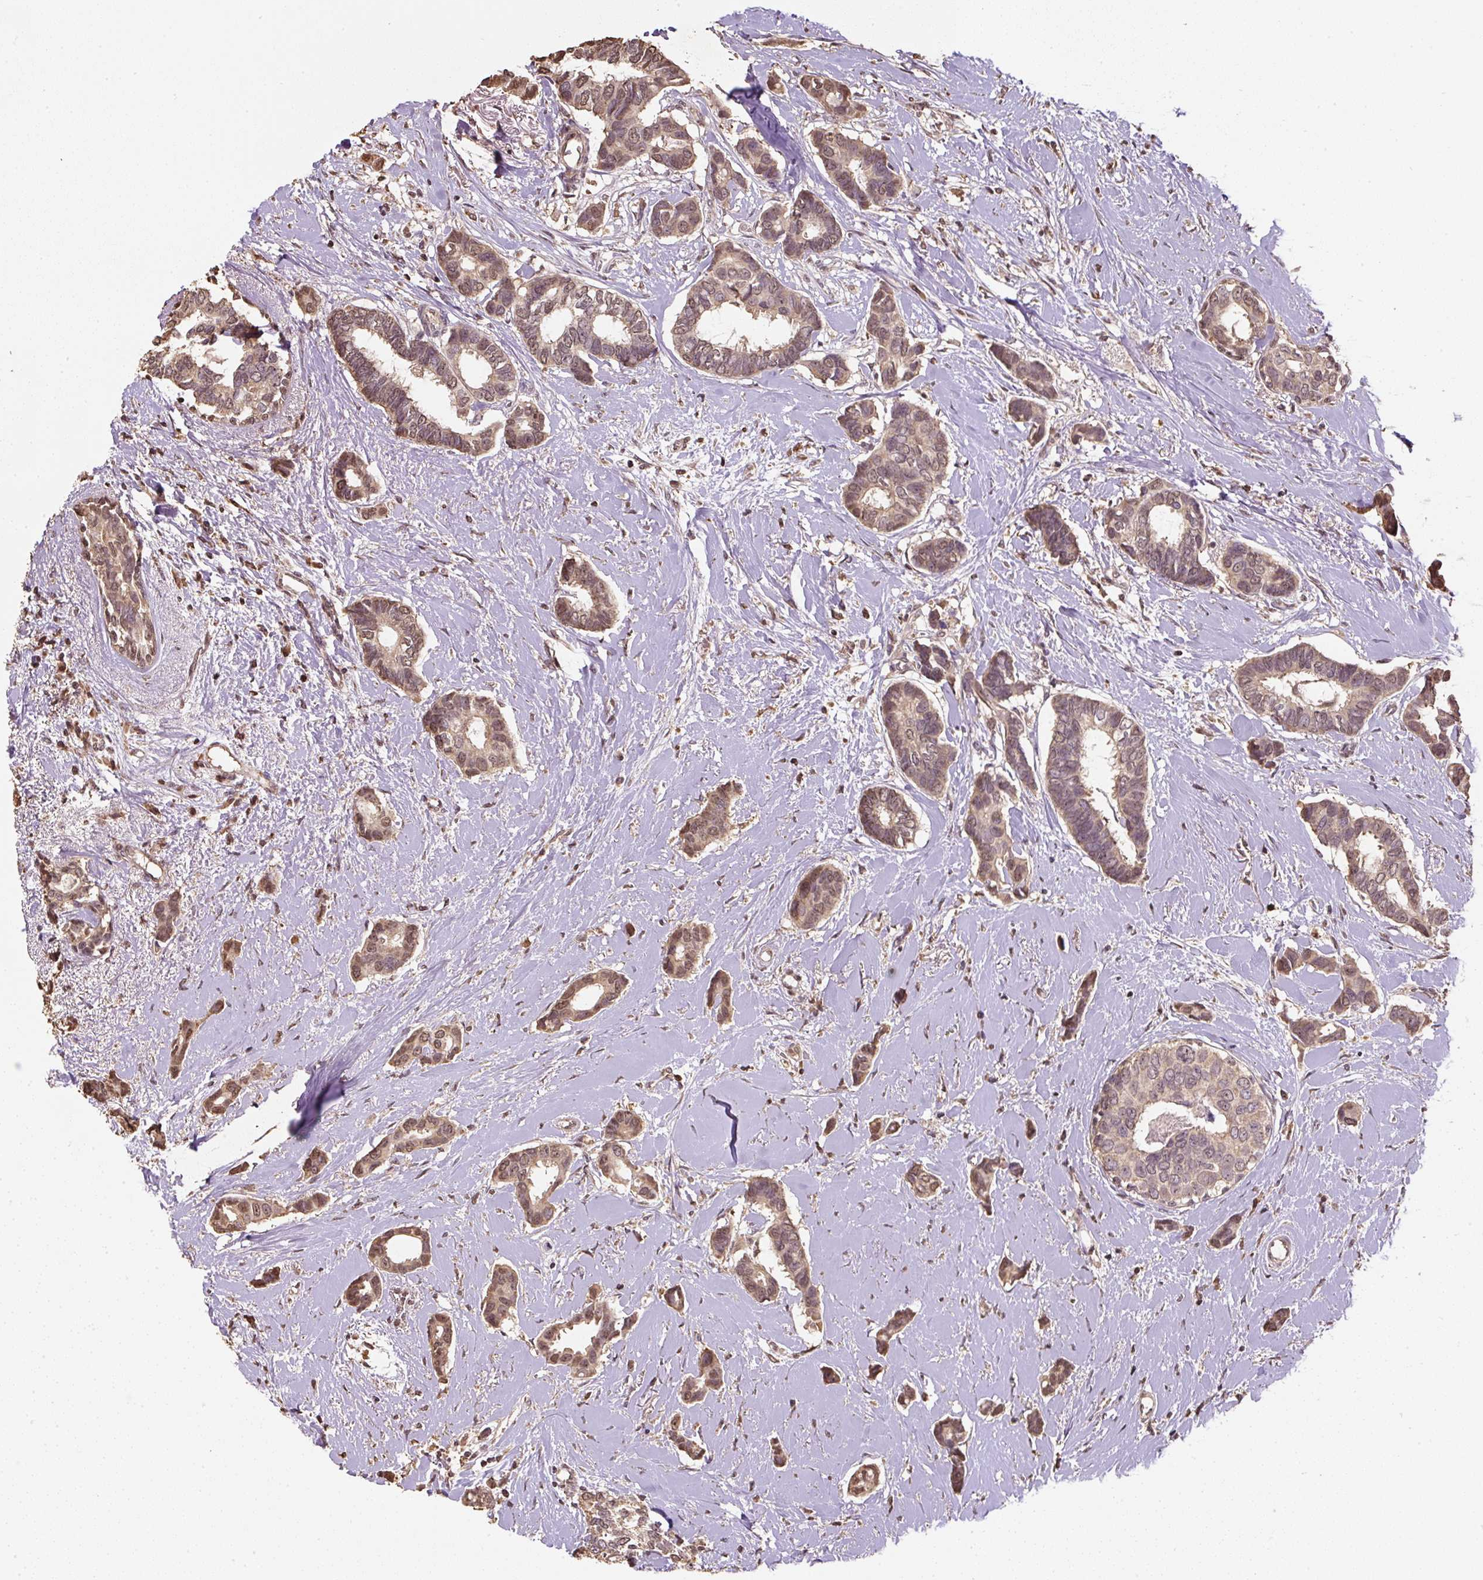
{"staining": {"intensity": "moderate", "quantity": ">75%", "location": "cytoplasmic/membranous,nuclear"}, "tissue": "breast cancer", "cell_type": "Tumor cells", "image_type": "cancer", "snomed": [{"axis": "morphology", "description": "Duct carcinoma"}, {"axis": "topography", "description": "Breast"}], "caption": "About >75% of tumor cells in human breast cancer (invasive ductal carcinoma) show moderate cytoplasmic/membranous and nuclear protein staining as visualized by brown immunohistochemical staining.", "gene": "TMEM170B", "patient": {"sex": "female", "age": 73}}